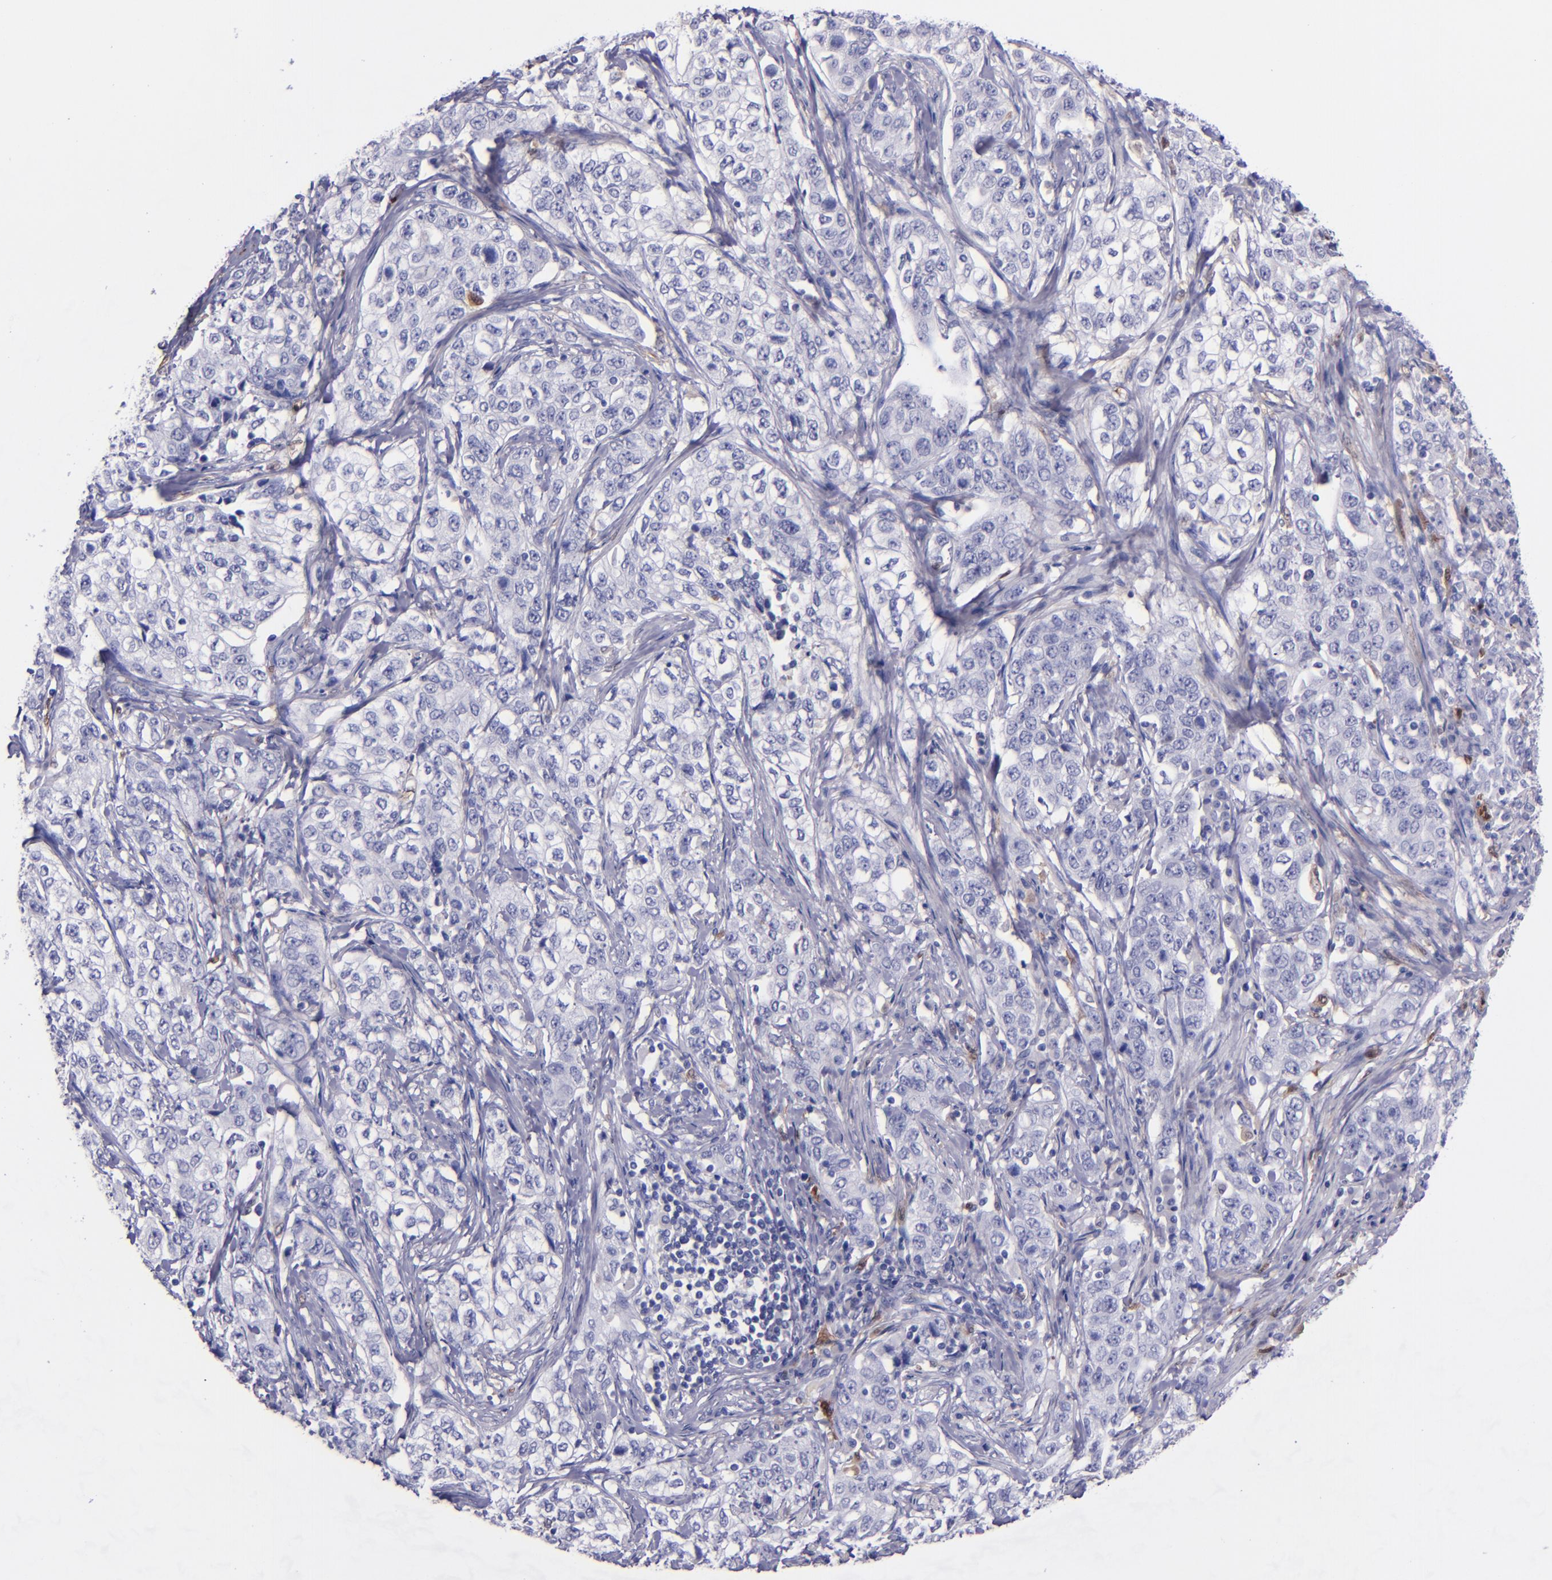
{"staining": {"intensity": "negative", "quantity": "none", "location": "none"}, "tissue": "stomach cancer", "cell_type": "Tumor cells", "image_type": "cancer", "snomed": [{"axis": "morphology", "description": "Adenocarcinoma, NOS"}, {"axis": "topography", "description": "Stomach"}], "caption": "Tumor cells show no significant protein staining in adenocarcinoma (stomach). (Brightfield microscopy of DAB (3,3'-diaminobenzidine) immunohistochemistry (IHC) at high magnification).", "gene": "F13A1", "patient": {"sex": "male", "age": 48}}